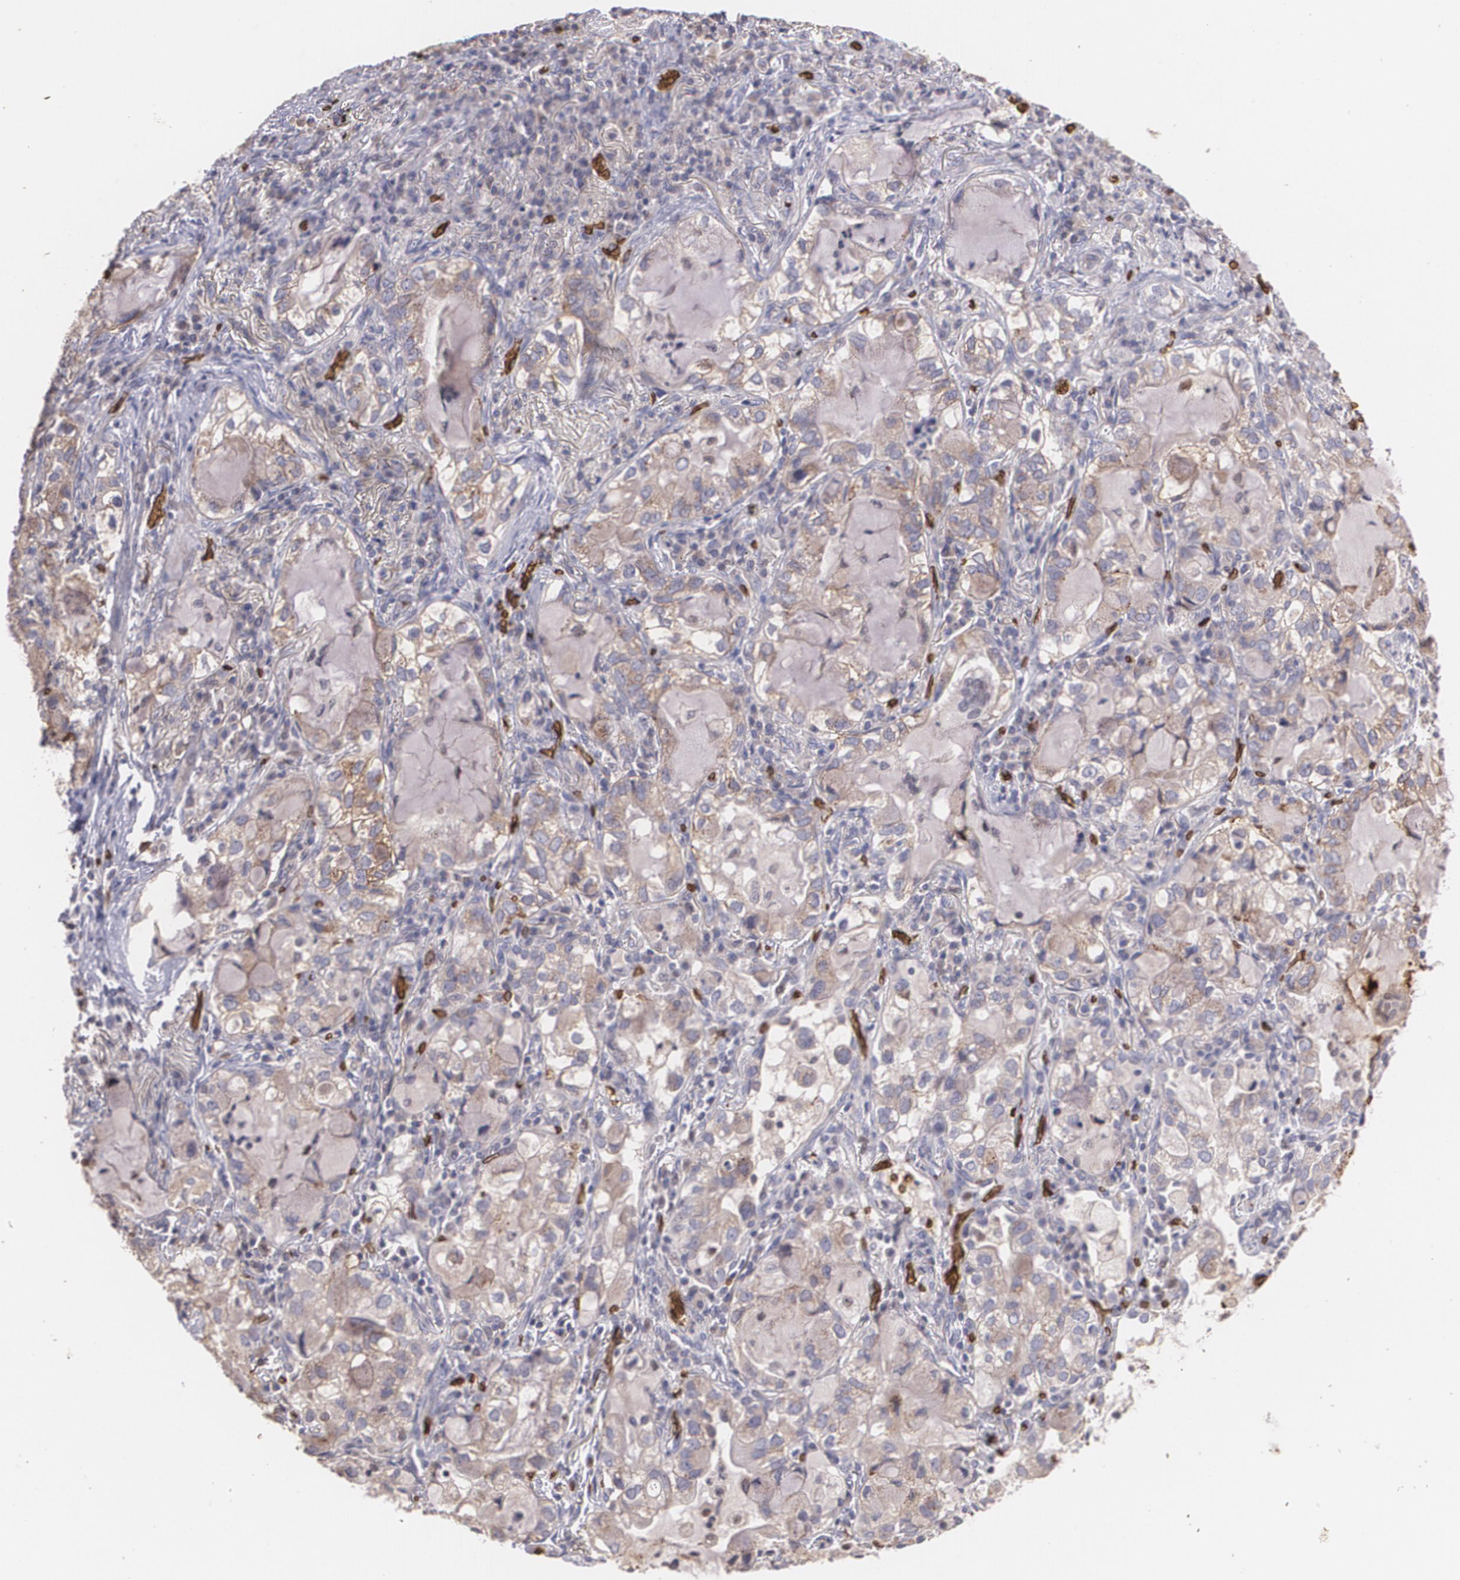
{"staining": {"intensity": "weak", "quantity": ">75%", "location": "cytoplasmic/membranous"}, "tissue": "lung cancer", "cell_type": "Tumor cells", "image_type": "cancer", "snomed": [{"axis": "morphology", "description": "Adenocarcinoma, NOS"}, {"axis": "topography", "description": "Lung"}], "caption": "This is a photomicrograph of immunohistochemistry (IHC) staining of lung cancer, which shows weak positivity in the cytoplasmic/membranous of tumor cells.", "gene": "SLC2A1", "patient": {"sex": "female", "age": 50}}